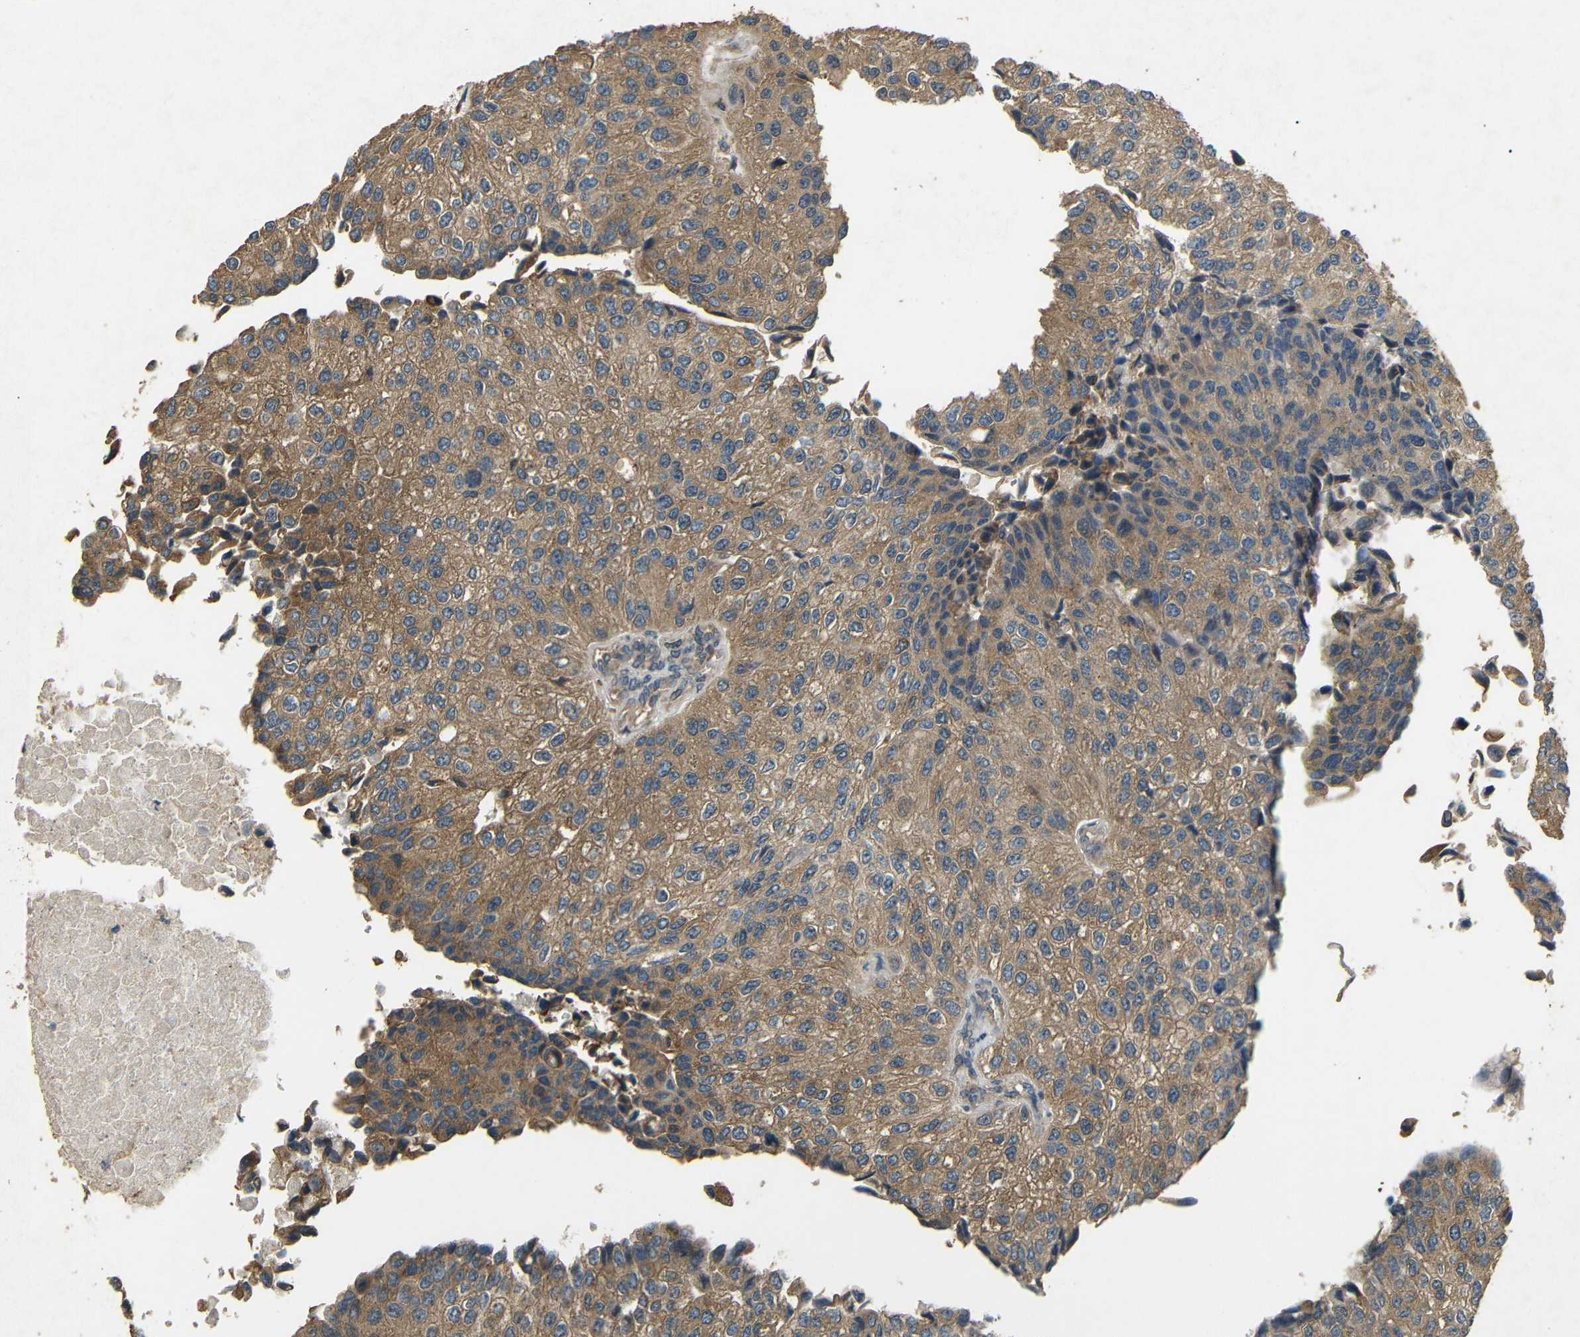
{"staining": {"intensity": "moderate", "quantity": ">75%", "location": "cytoplasmic/membranous"}, "tissue": "urothelial cancer", "cell_type": "Tumor cells", "image_type": "cancer", "snomed": [{"axis": "morphology", "description": "Urothelial carcinoma, High grade"}, {"axis": "topography", "description": "Kidney"}, {"axis": "topography", "description": "Urinary bladder"}], "caption": "Urothelial cancer stained for a protein (brown) demonstrates moderate cytoplasmic/membranous positive positivity in about >75% of tumor cells.", "gene": "BNIP3", "patient": {"sex": "male", "age": 77}}